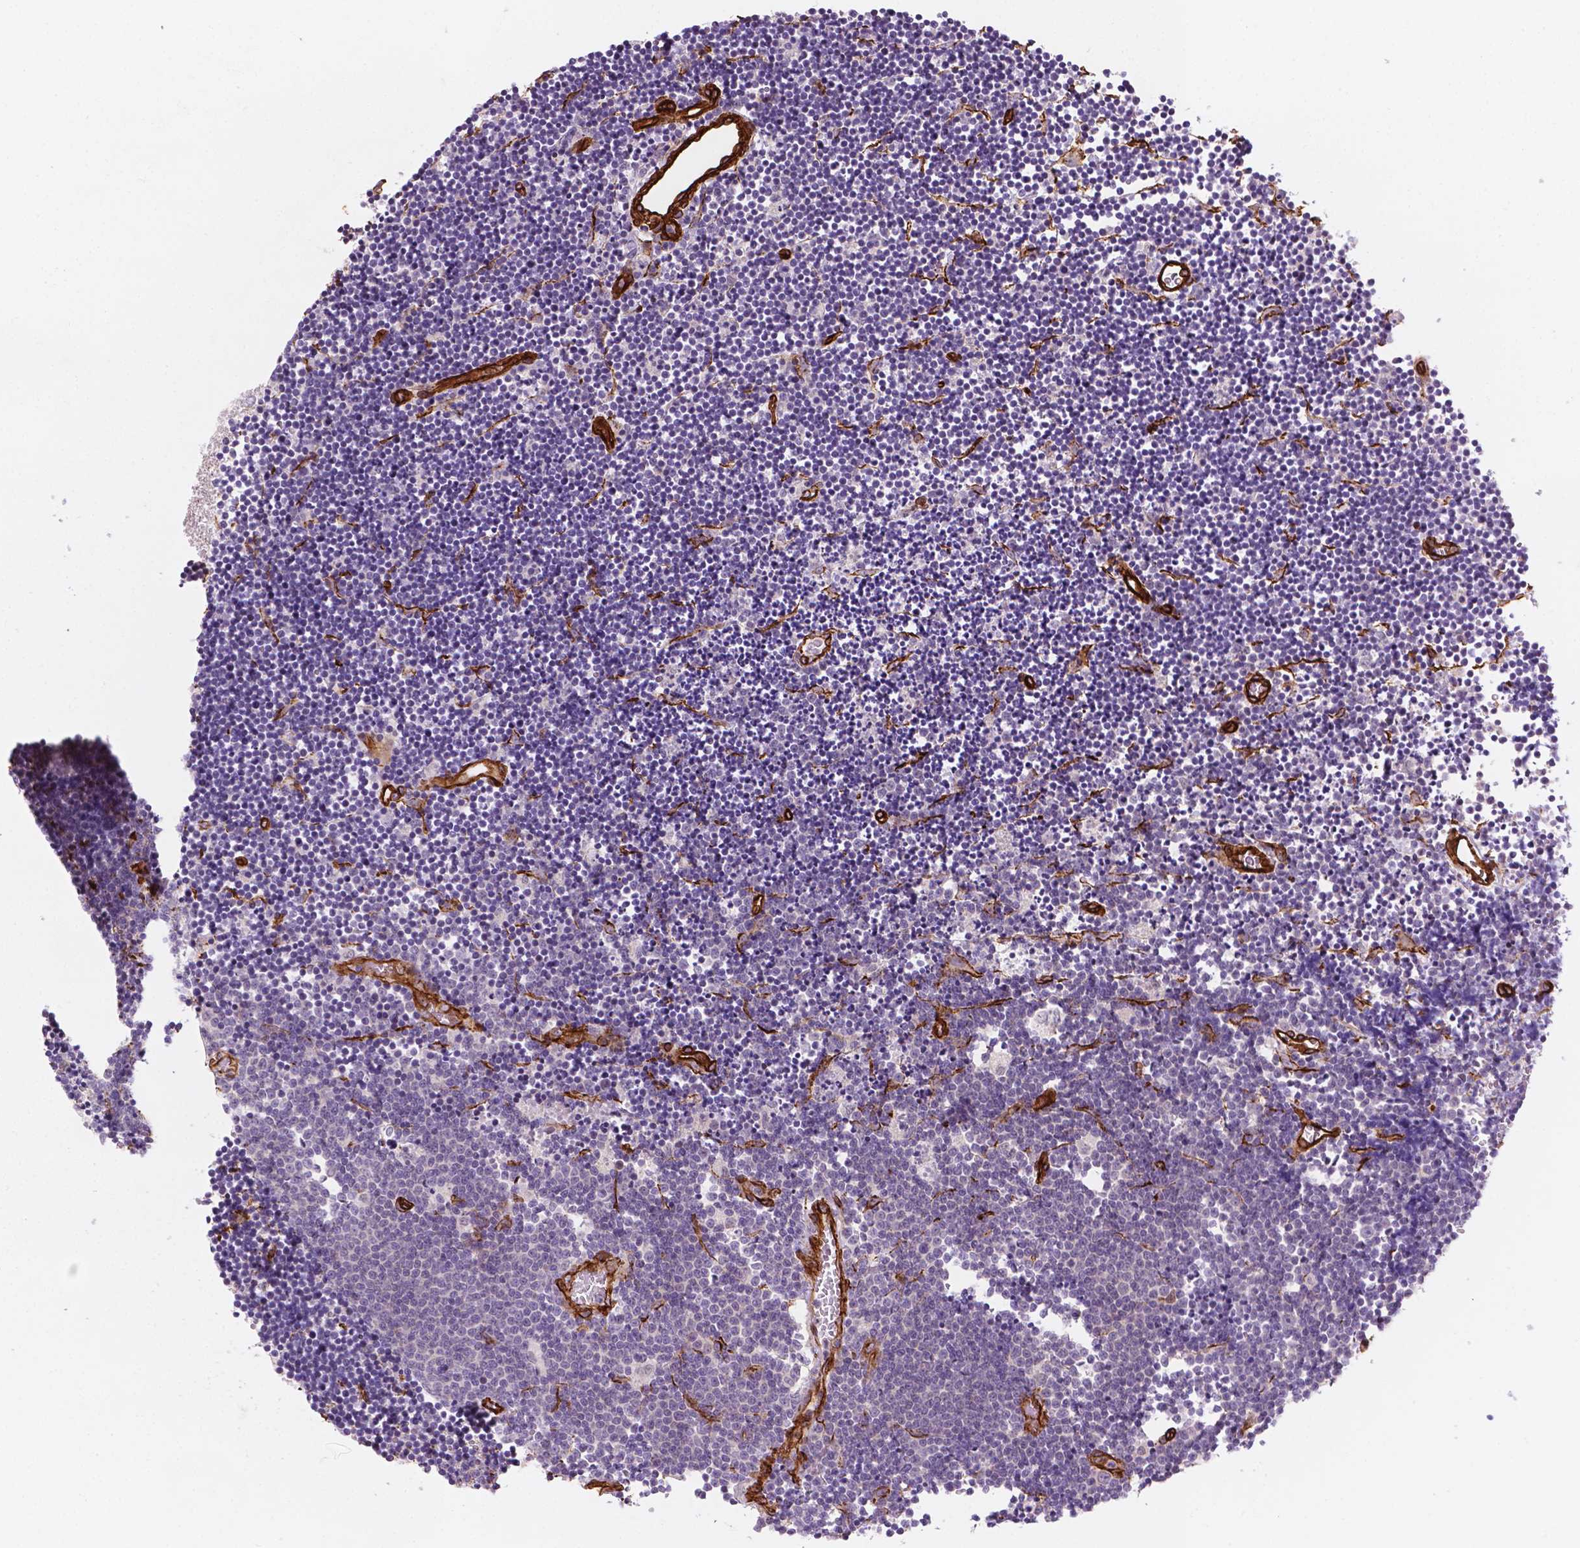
{"staining": {"intensity": "negative", "quantity": "none", "location": "none"}, "tissue": "lymphoma", "cell_type": "Tumor cells", "image_type": "cancer", "snomed": [{"axis": "morphology", "description": "Malignant lymphoma, non-Hodgkin's type, Low grade"}, {"axis": "topography", "description": "Brain"}], "caption": "Image shows no significant protein staining in tumor cells of lymphoma. The staining is performed using DAB (3,3'-diaminobenzidine) brown chromogen with nuclei counter-stained in using hematoxylin.", "gene": "EGFL8", "patient": {"sex": "female", "age": 66}}